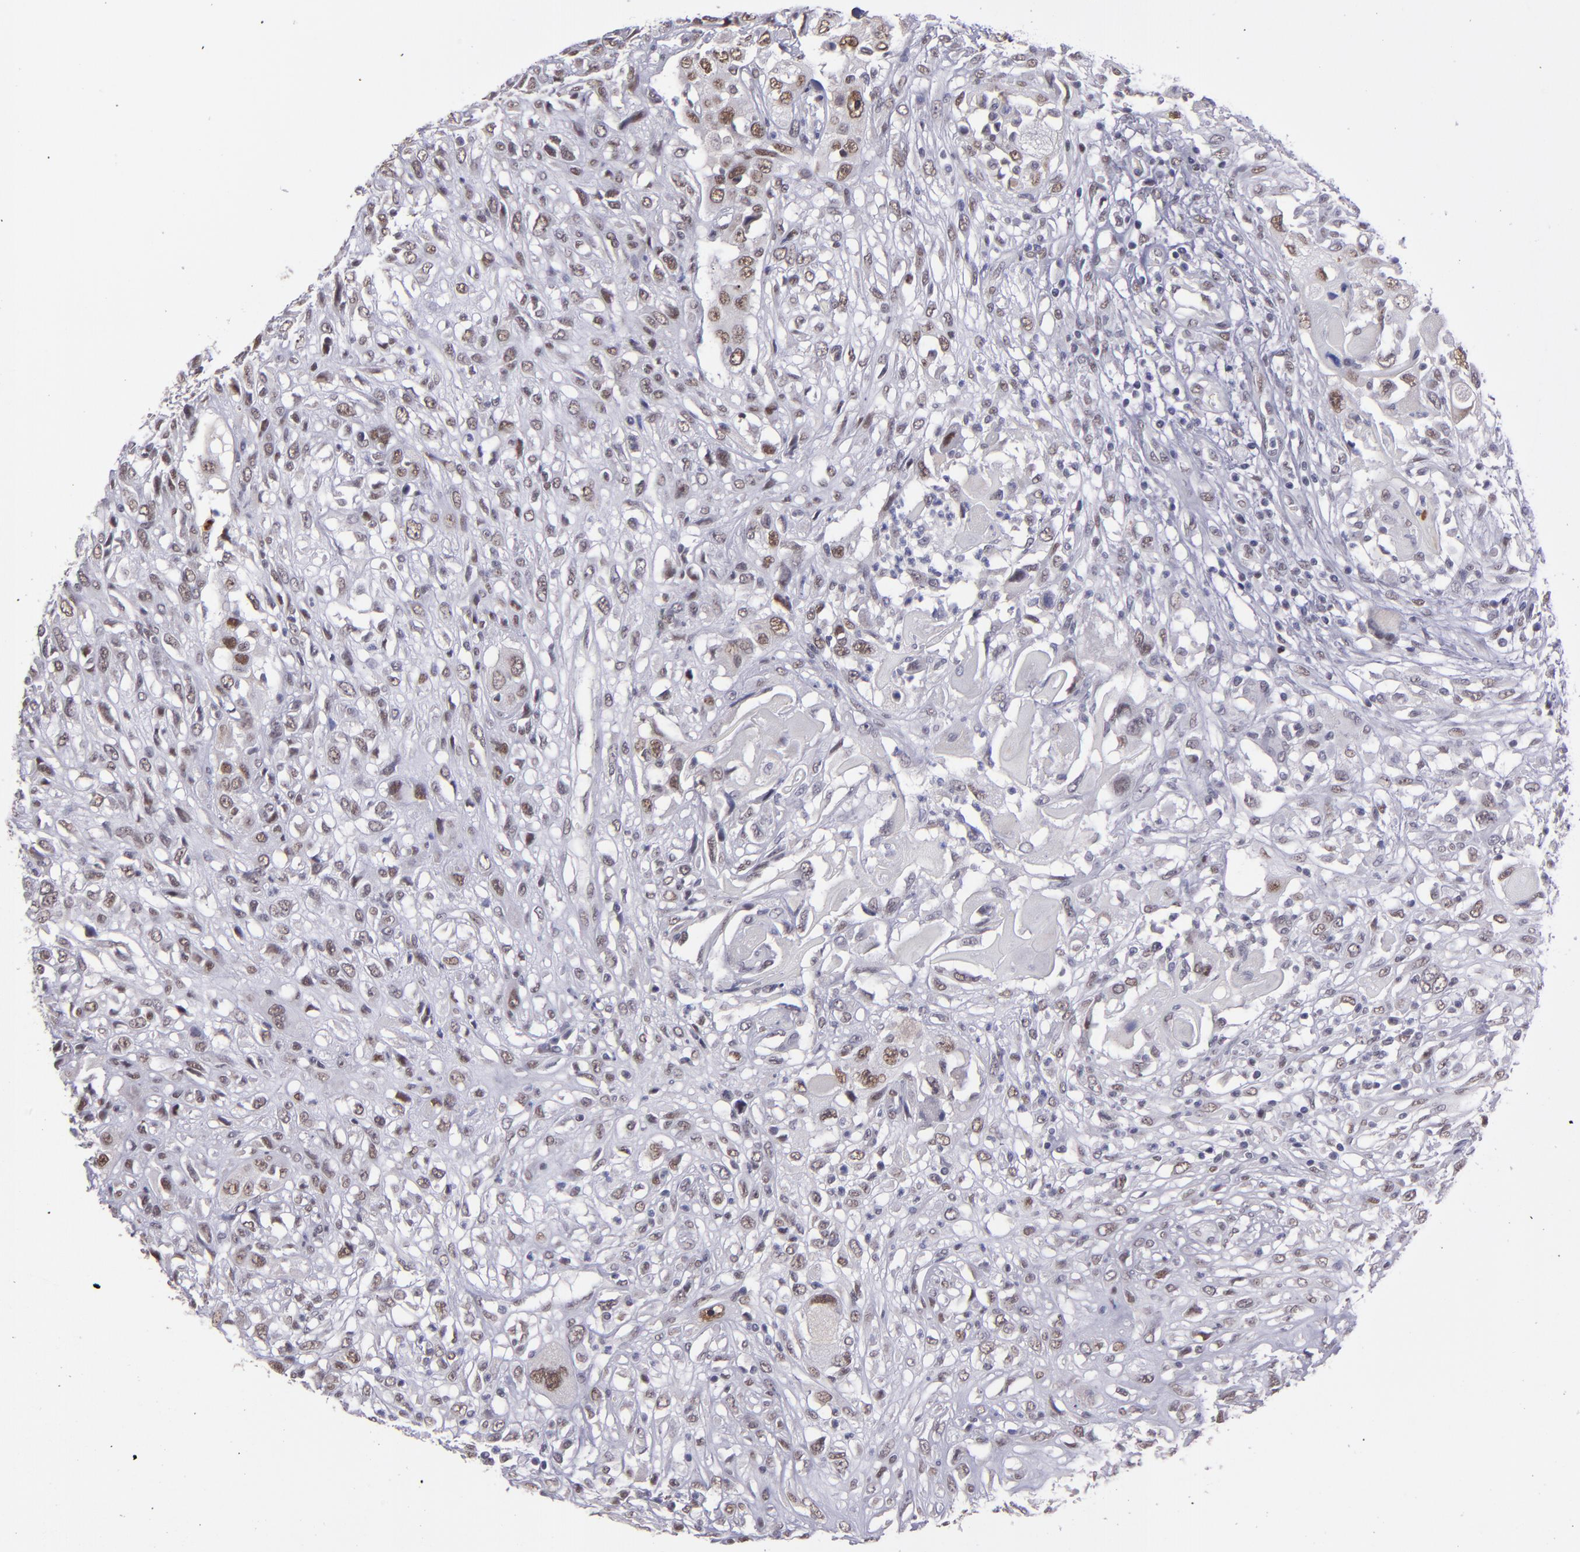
{"staining": {"intensity": "moderate", "quantity": "25%-75%", "location": "nuclear"}, "tissue": "head and neck cancer", "cell_type": "Tumor cells", "image_type": "cancer", "snomed": [{"axis": "morphology", "description": "Neoplasm, malignant, NOS"}, {"axis": "topography", "description": "Salivary gland"}, {"axis": "topography", "description": "Head-Neck"}], "caption": "Protein expression analysis of head and neck cancer (neoplasm (malignant)) exhibits moderate nuclear expression in about 25%-75% of tumor cells.", "gene": "OTUB2", "patient": {"sex": "male", "age": 43}}